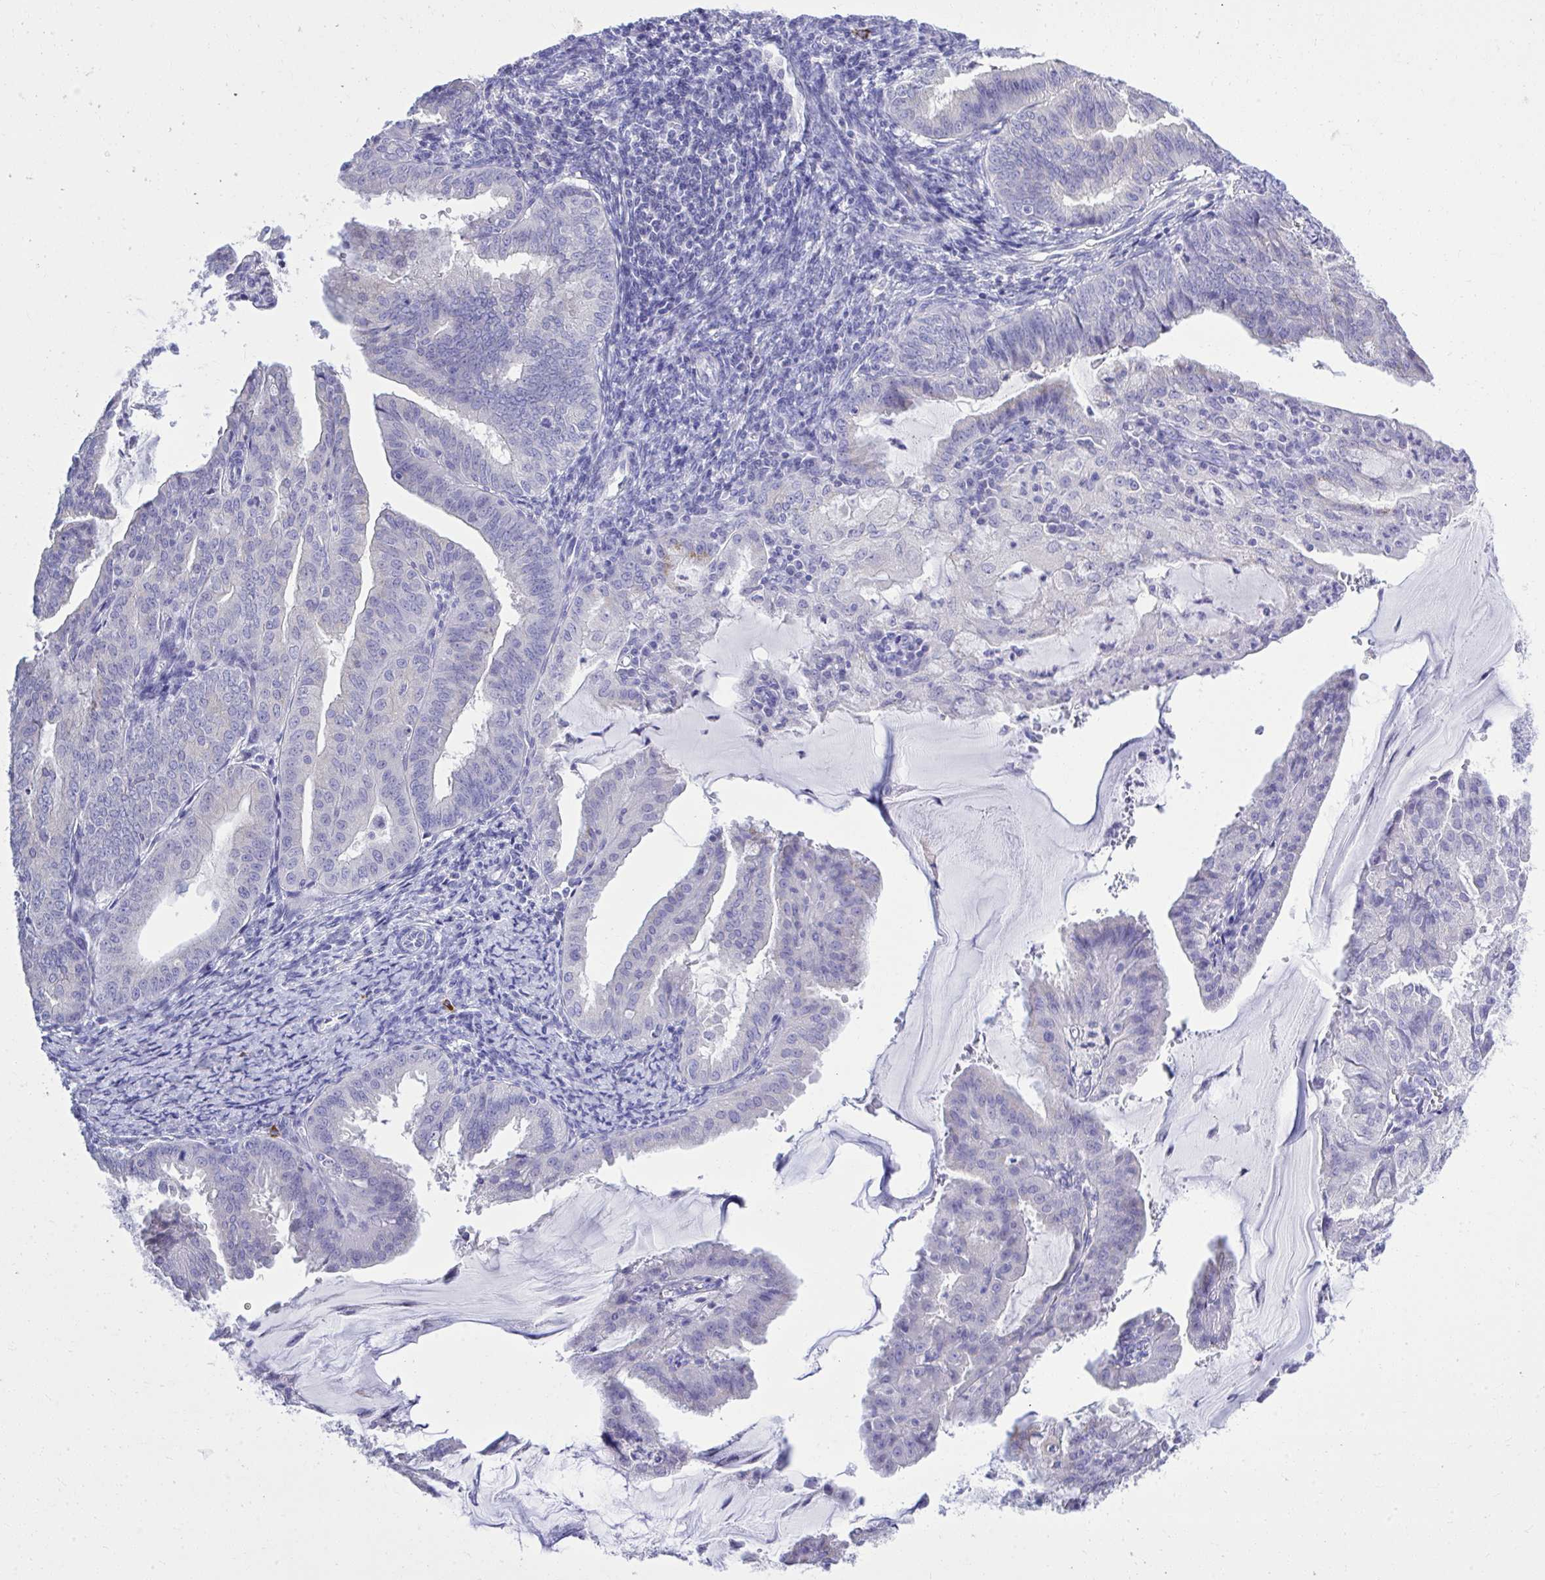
{"staining": {"intensity": "weak", "quantity": "<25%", "location": "cytoplasmic/membranous"}, "tissue": "endometrial cancer", "cell_type": "Tumor cells", "image_type": "cancer", "snomed": [{"axis": "morphology", "description": "Adenocarcinoma, NOS"}, {"axis": "topography", "description": "Endometrium"}], "caption": "This micrograph is of endometrial adenocarcinoma stained with immunohistochemistry to label a protein in brown with the nuclei are counter-stained blue. There is no expression in tumor cells.", "gene": "PSD", "patient": {"sex": "female", "age": 70}}